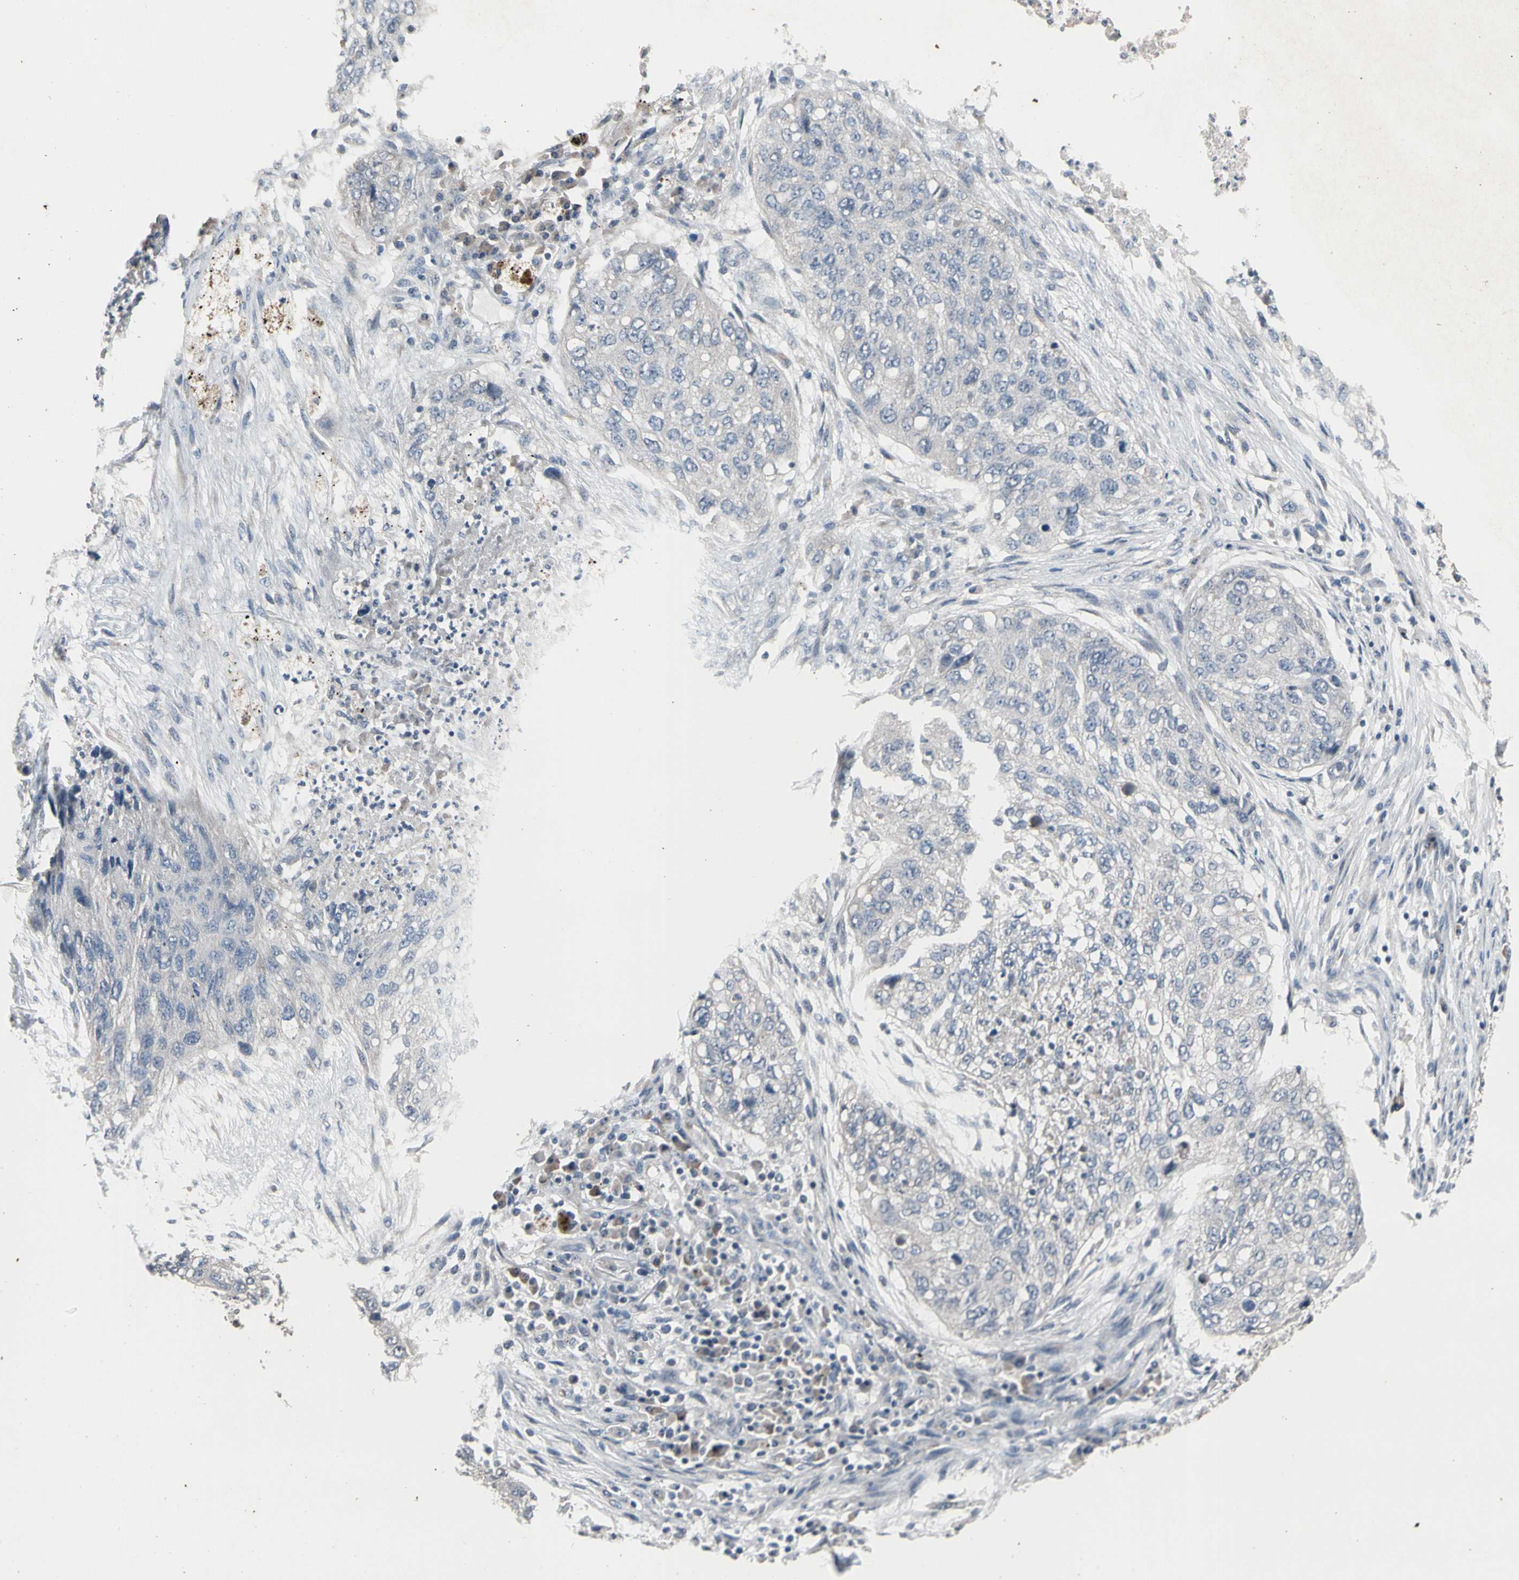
{"staining": {"intensity": "negative", "quantity": "none", "location": "none"}, "tissue": "lung cancer", "cell_type": "Tumor cells", "image_type": "cancer", "snomed": [{"axis": "morphology", "description": "Squamous cell carcinoma, NOS"}, {"axis": "topography", "description": "Lung"}], "caption": "Protein analysis of lung cancer (squamous cell carcinoma) demonstrates no significant expression in tumor cells.", "gene": "SV2A", "patient": {"sex": "female", "age": 63}}